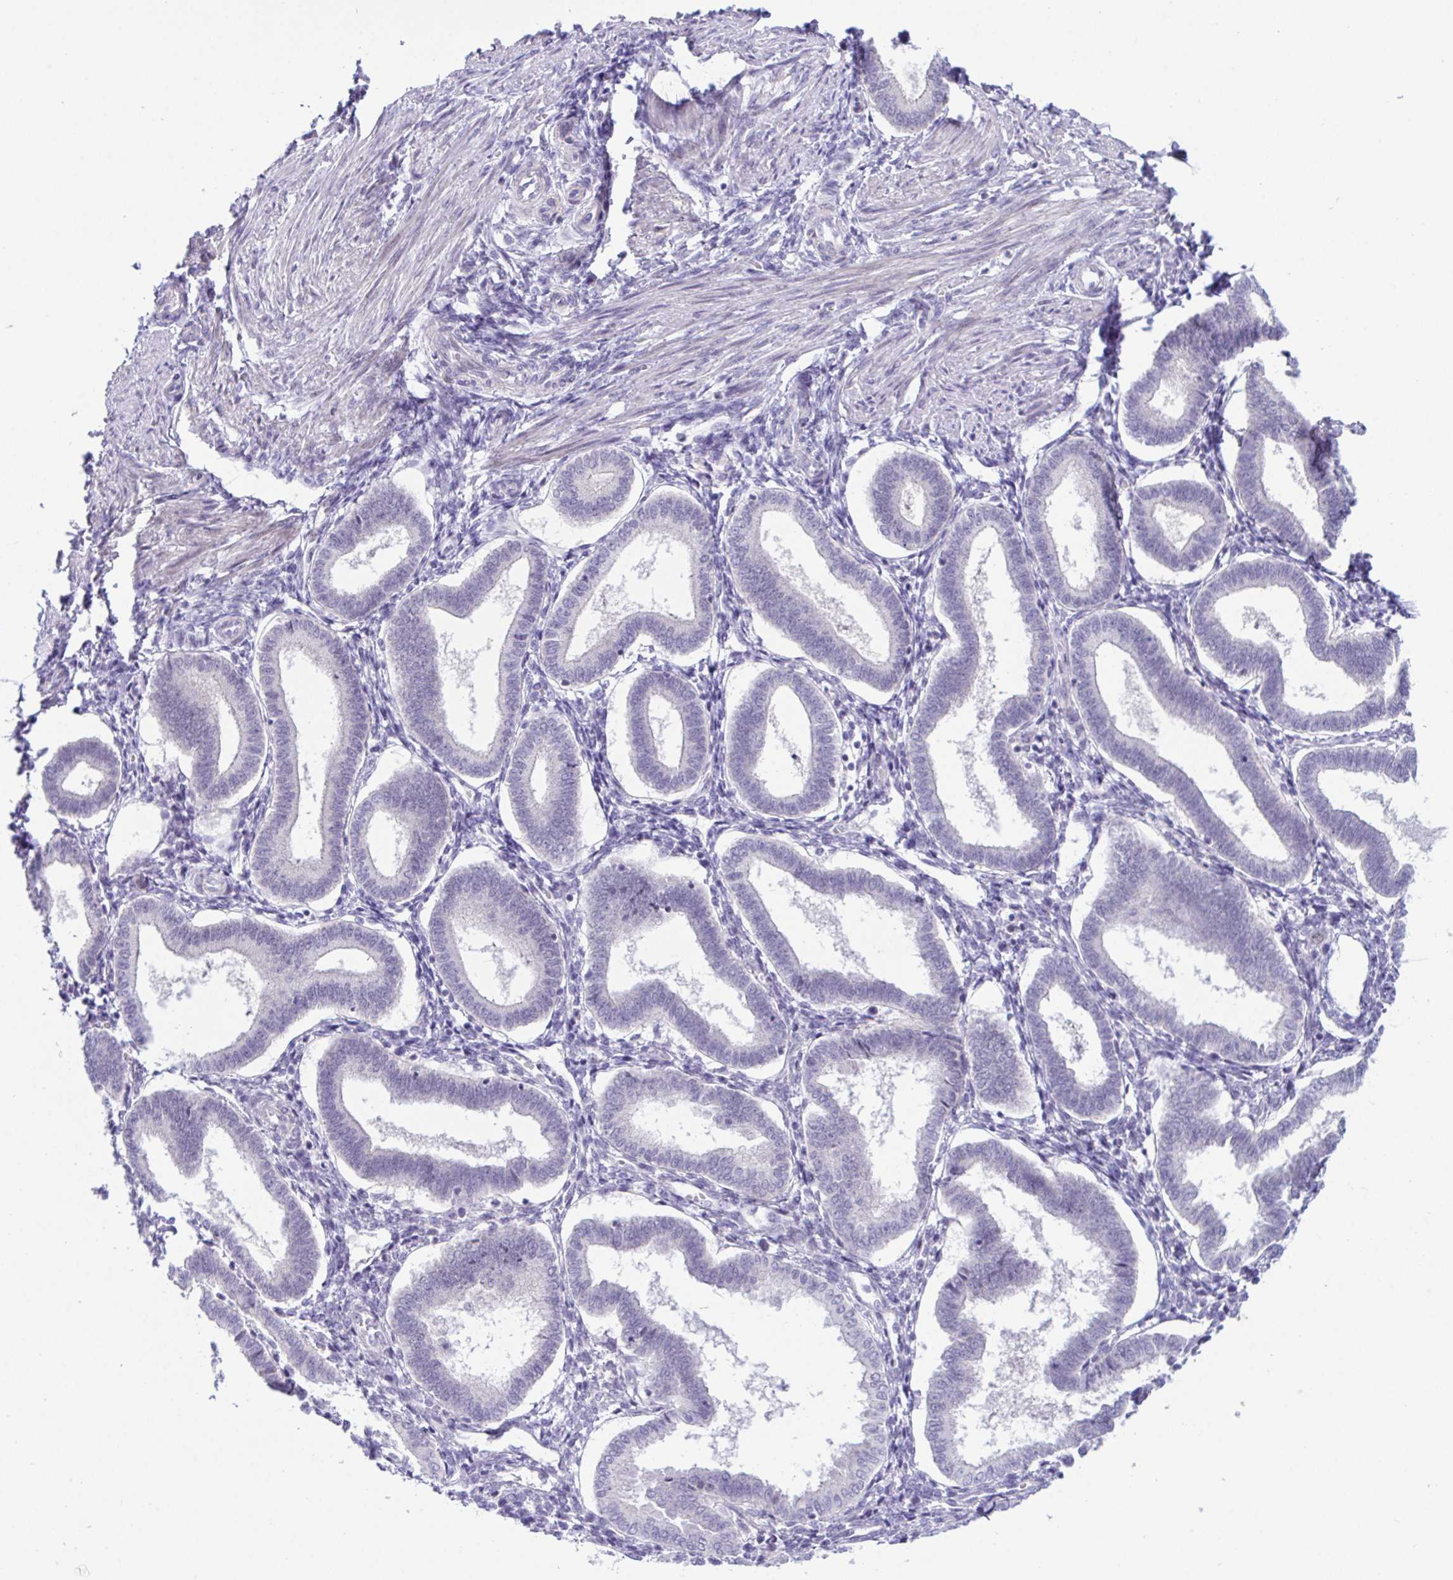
{"staining": {"intensity": "negative", "quantity": "none", "location": "none"}, "tissue": "endometrium", "cell_type": "Cells in endometrial stroma", "image_type": "normal", "snomed": [{"axis": "morphology", "description": "Normal tissue, NOS"}, {"axis": "topography", "description": "Endometrium"}], "caption": "There is no significant positivity in cells in endometrial stroma of endometrium. The staining is performed using DAB (3,3'-diaminobenzidine) brown chromogen with nuclei counter-stained in using hematoxylin.", "gene": "USP35", "patient": {"sex": "female", "age": 24}}